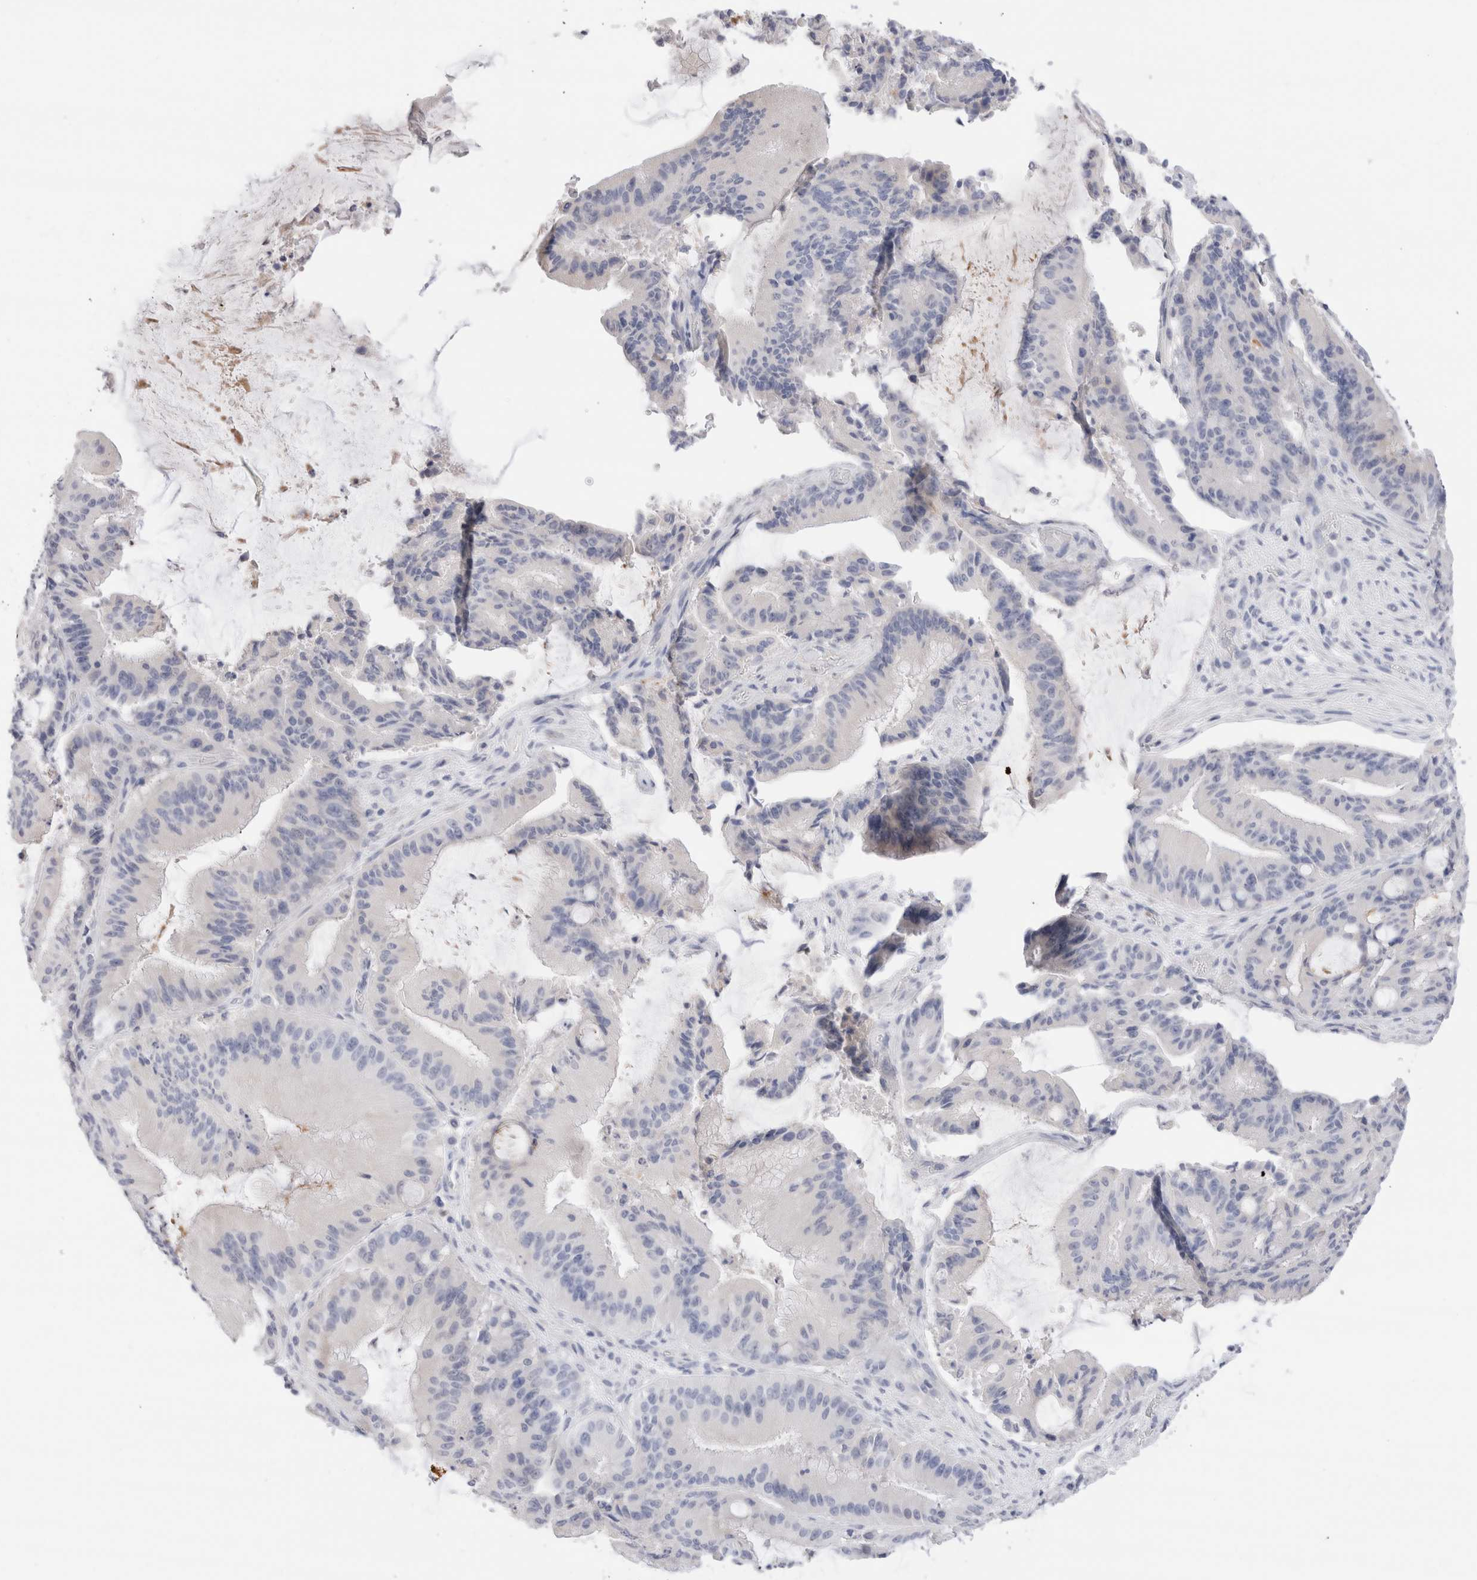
{"staining": {"intensity": "negative", "quantity": "none", "location": "none"}, "tissue": "liver cancer", "cell_type": "Tumor cells", "image_type": "cancer", "snomed": [{"axis": "morphology", "description": "Normal tissue, NOS"}, {"axis": "morphology", "description": "Cholangiocarcinoma"}, {"axis": "topography", "description": "Liver"}, {"axis": "topography", "description": "Peripheral nerve tissue"}], "caption": "An immunohistochemistry (IHC) micrograph of cholangiocarcinoma (liver) is shown. There is no staining in tumor cells of cholangiocarcinoma (liver).", "gene": "ADAM30", "patient": {"sex": "female", "age": 73}}